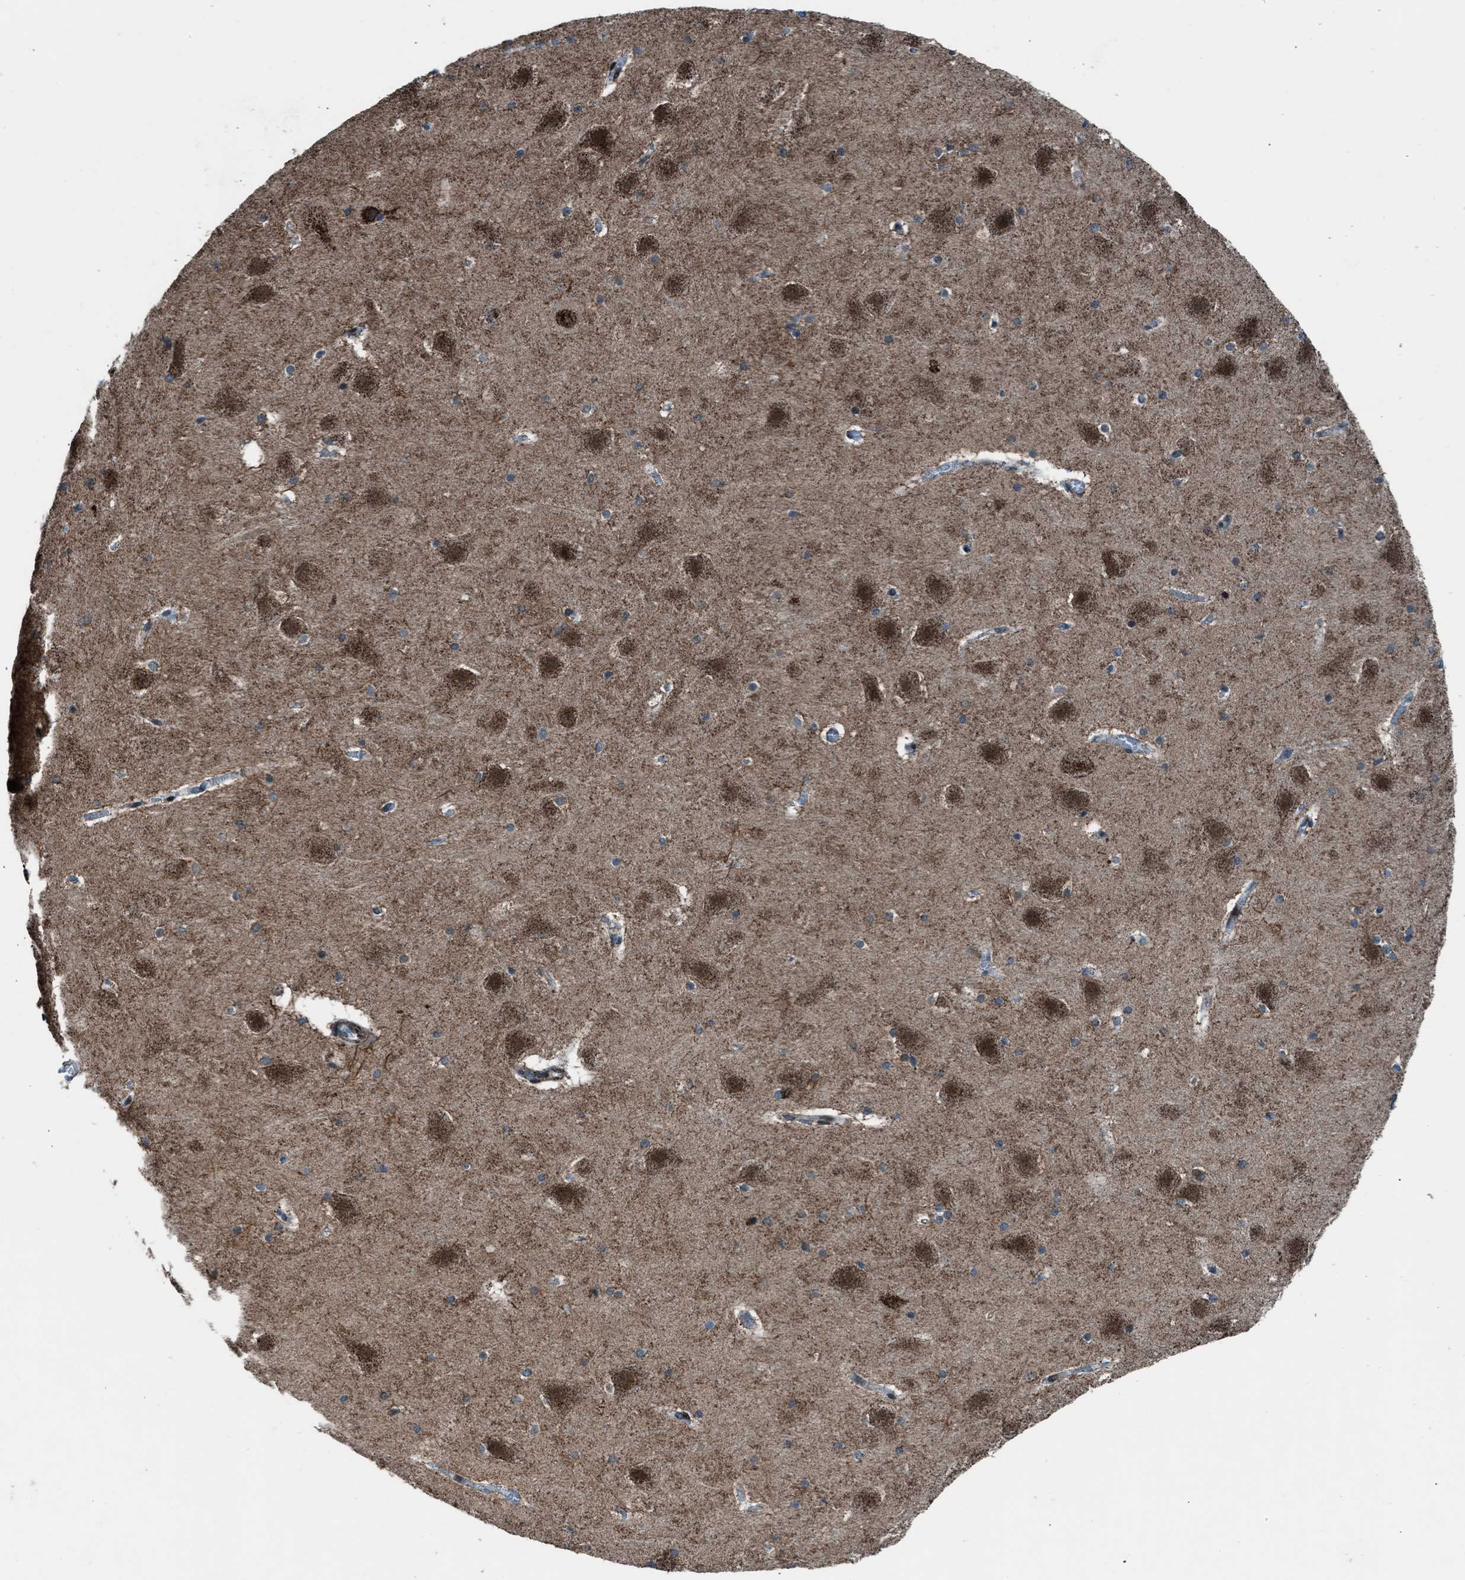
{"staining": {"intensity": "moderate", "quantity": "<25%", "location": "cytoplasmic/membranous"}, "tissue": "hippocampus", "cell_type": "Glial cells", "image_type": "normal", "snomed": [{"axis": "morphology", "description": "Normal tissue, NOS"}, {"axis": "topography", "description": "Hippocampus"}], "caption": "The image shows staining of normal hippocampus, revealing moderate cytoplasmic/membranous protein positivity (brown color) within glial cells.", "gene": "MORC3", "patient": {"sex": "male", "age": 45}}